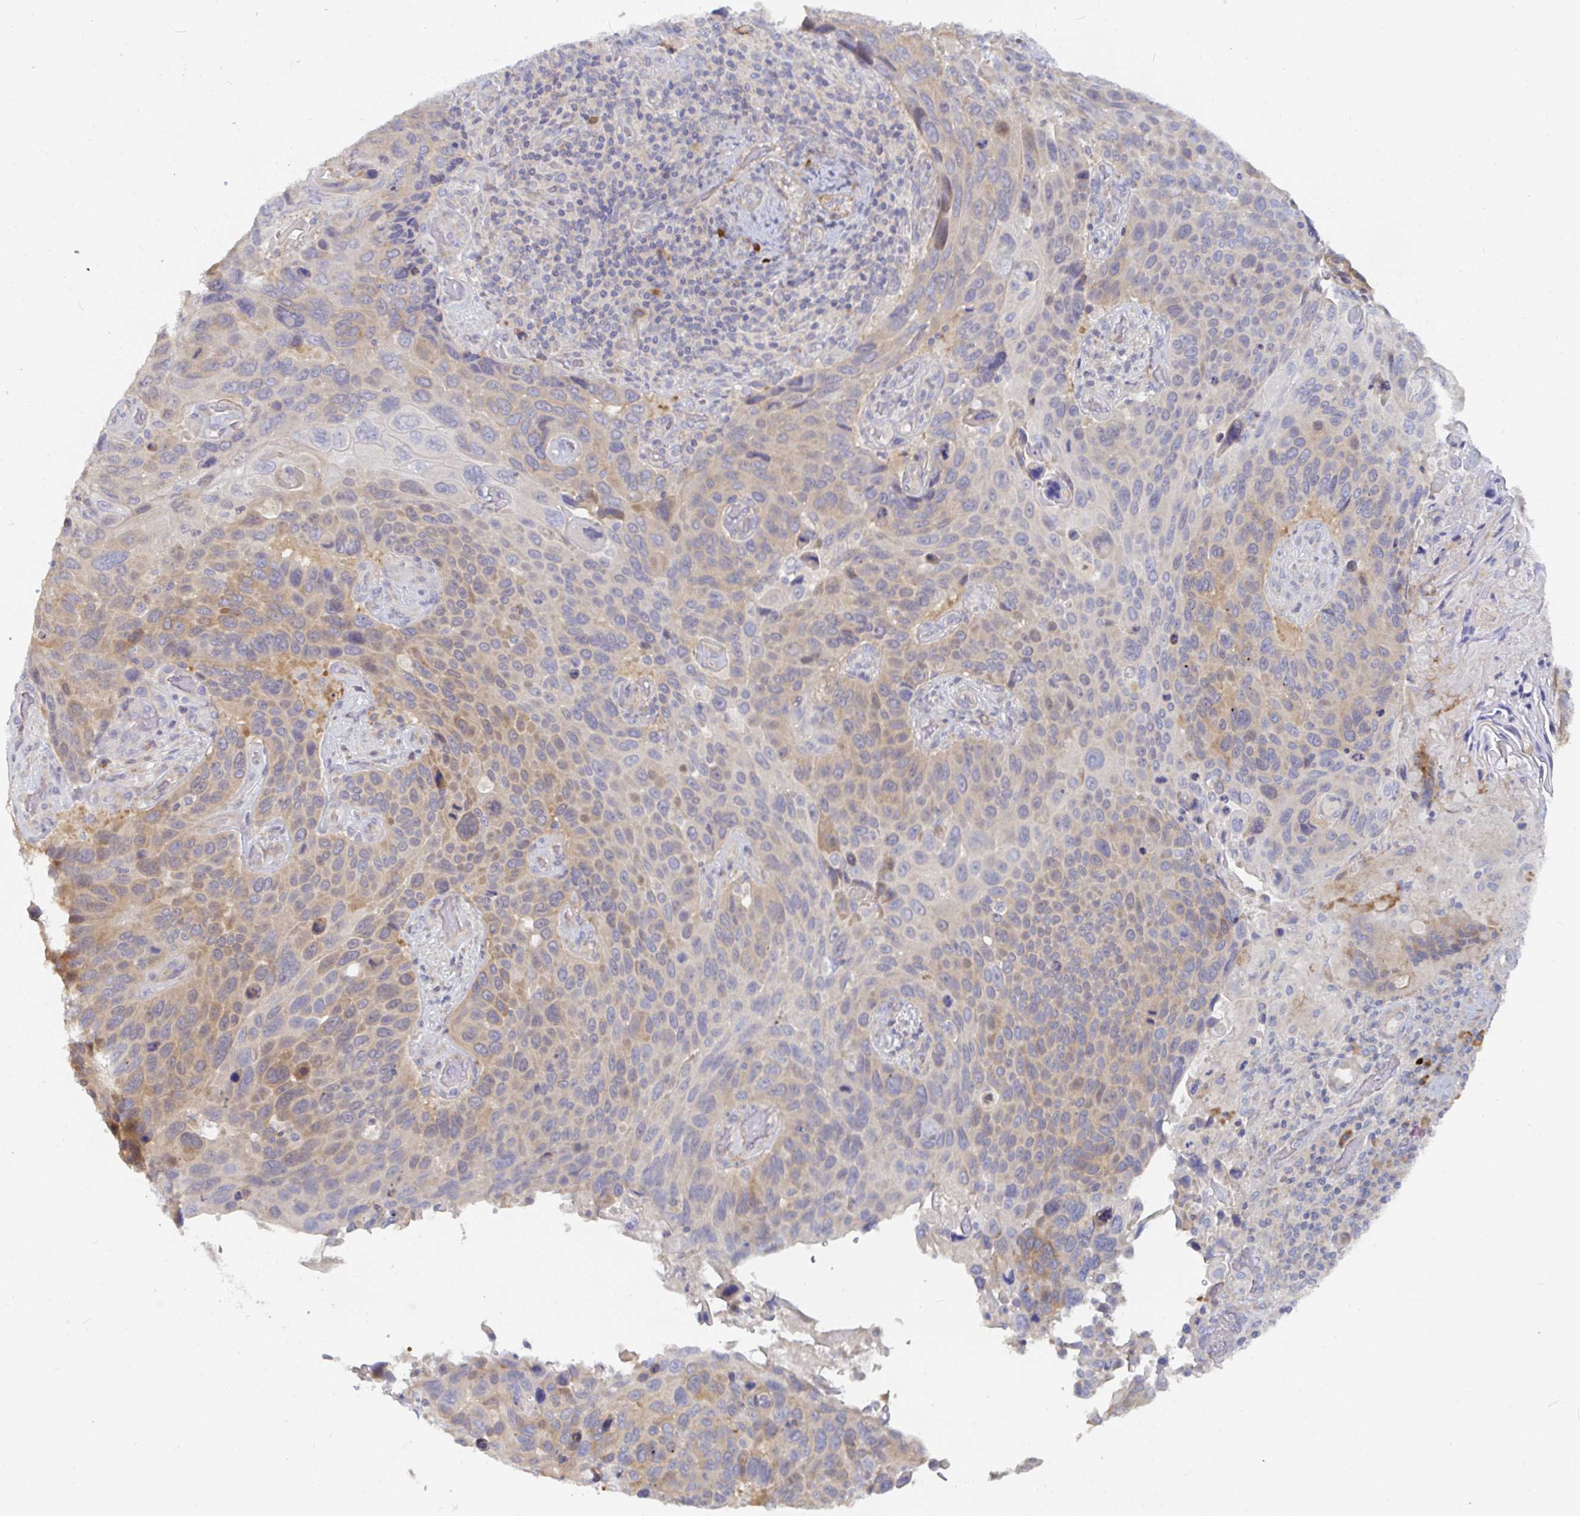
{"staining": {"intensity": "weak", "quantity": "25%-75%", "location": "cytoplasmic/membranous"}, "tissue": "lung cancer", "cell_type": "Tumor cells", "image_type": "cancer", "snomed": [{"axis": "morphology", "description": "Squamous cell carcinoma, NOS"}, {"axis": "topography", "description": "Lung"}], "caption": "Protein analysis of lung cancer tissue reveals weak cytoplasmic/membranous positivity in about 25%-75% of tumor cells. (Stains: DAB (3,3'-diaminobenzidine) in brown, nuclei in blue, Microscopy: brightfield microscopy at high magnification).", "gene": "SSH2", "patient": {"sex": "male", "age": 68}}